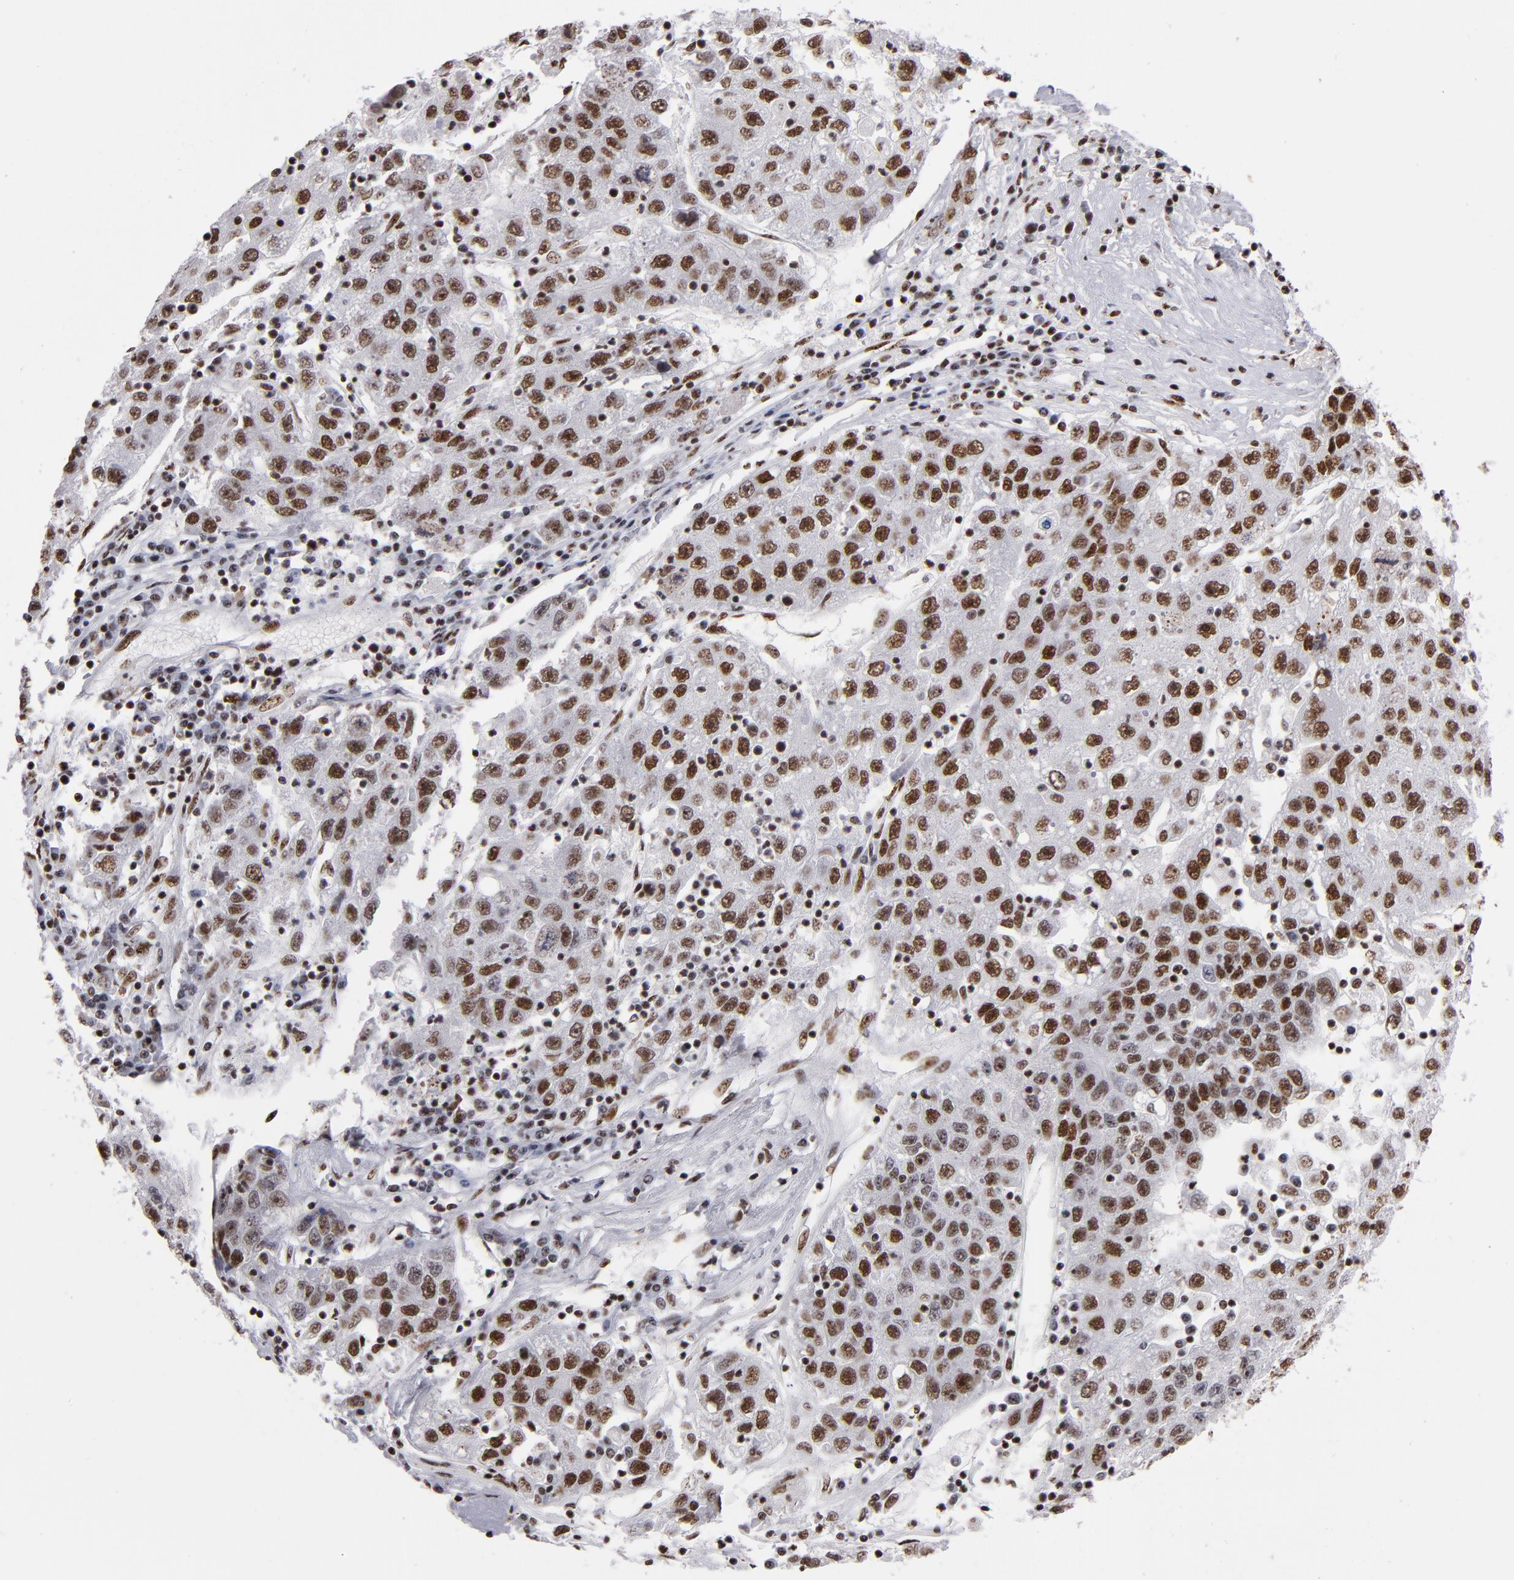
{"staining": {"intensity": "moderate", "quantity": ">75%", "location": "nuclear"}, "tissue": "liver cancer", "cell_type": "Tumor cells", "image_type": "cancer", "snomed": [{"axis": "morphology", "description": "Carcinoma, Hepatocellular, NOS"}, {"axis": "topography", "description": "Liver"}], "caption": "Immunohistochemical staining of human liver hepatocellular carcinoma demonstrates medium levels of moderate nuclear protein expression in approximately >75% of tumor cells.", "gene": "MRE11", "patient": {"sex": "male", "age": 49}}